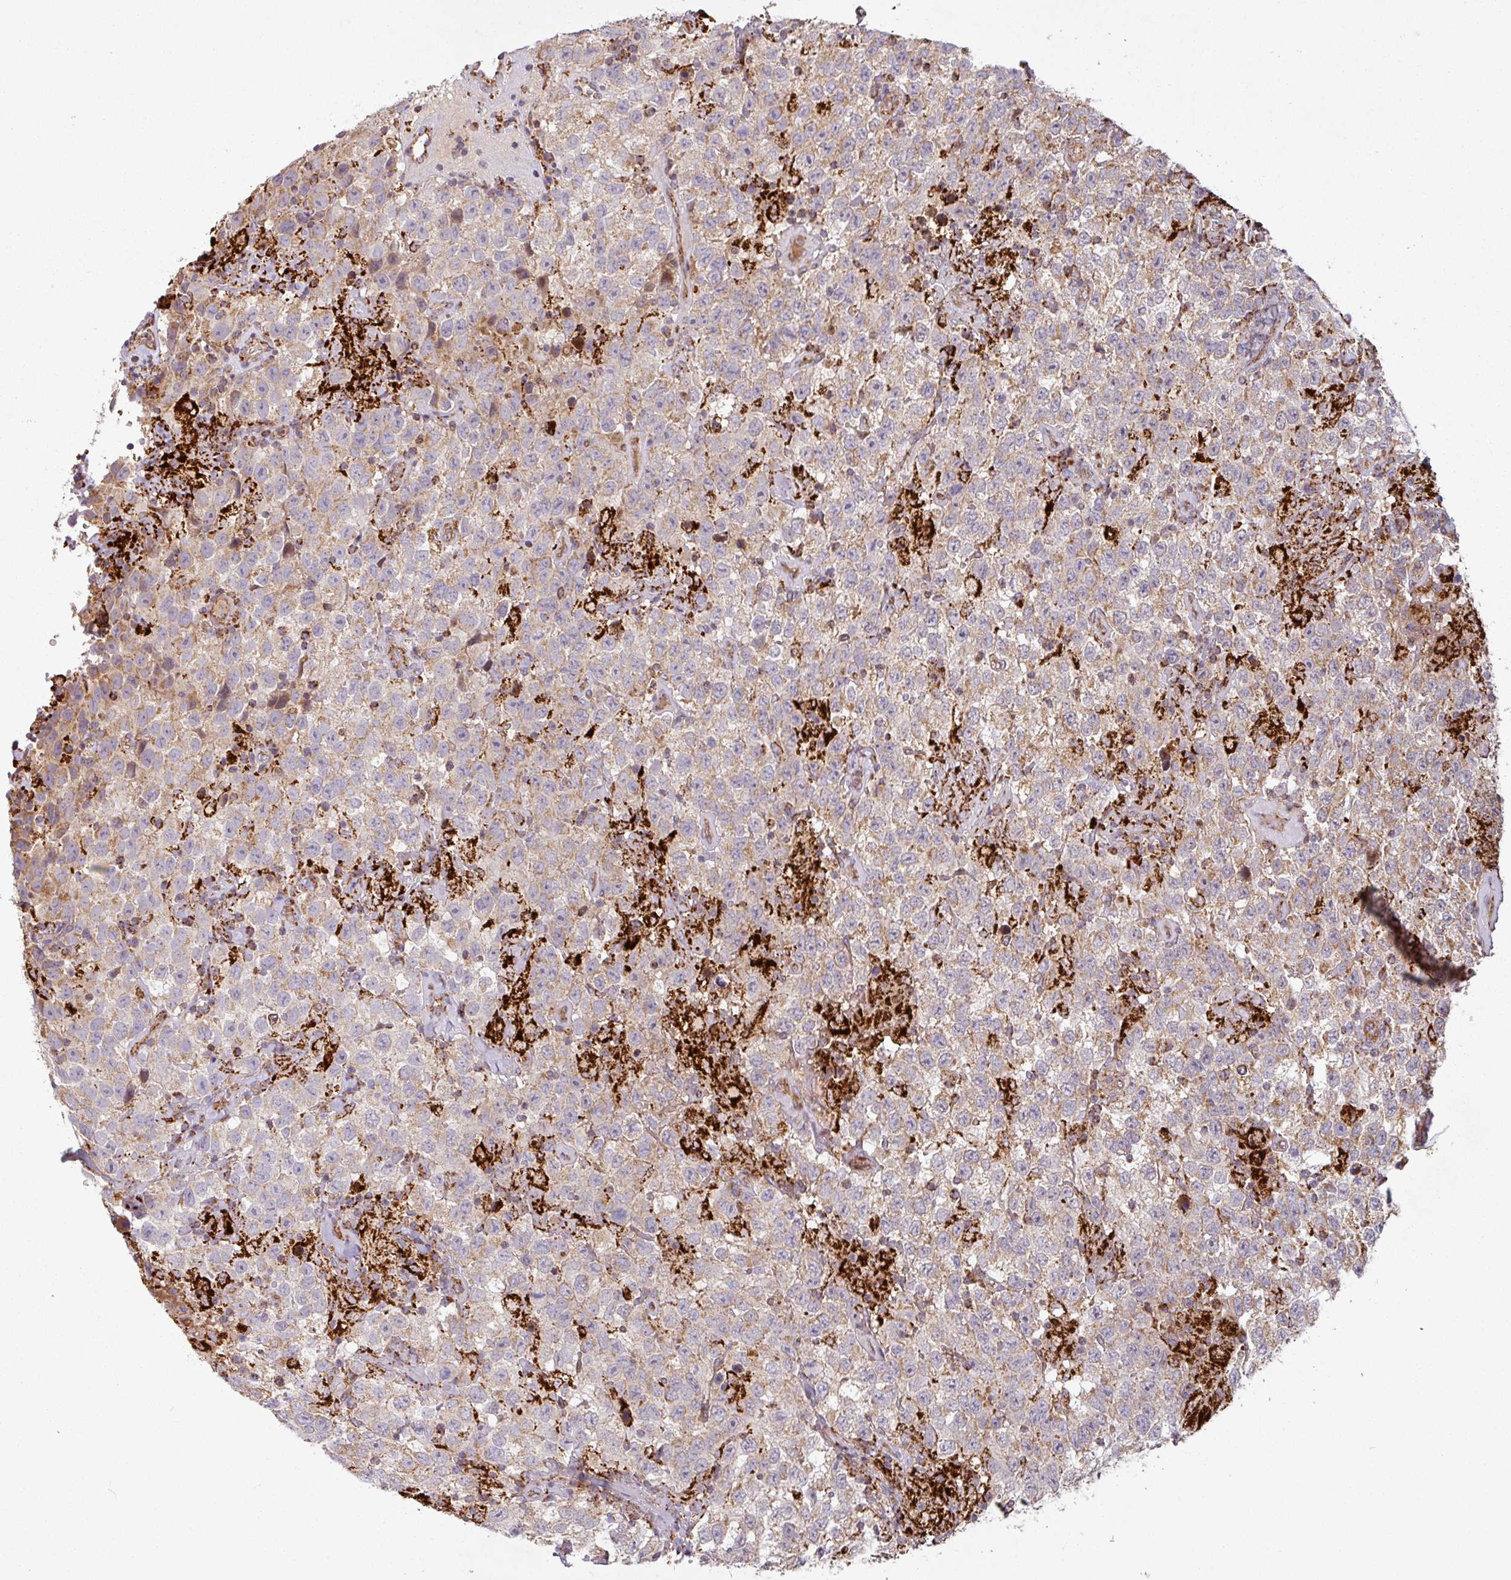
{"staining": {"intensity": "moderate", "quantity": "25%-75%", "location": "cytoplasmic/membranous"}, "tissue": "testis cancer", "cell_type": "Tumor cells", "image_type": "cancer", "snomed": [{"axis": "morphology", "description": "Seminoma, NOS"}, {"axis": "topography", "description": "Testis"}], "caption": "A brown stain highlights moderate cytoplasmic/membranous positivity of a protein in testis seminoma tumor cells. The staining was performed using DAB, with brown indicating positive protein expression. Nuclei are stained blue with hematoxylin.", "gene": "GPD2", "patient": {"sex": "male", "age": 41}}